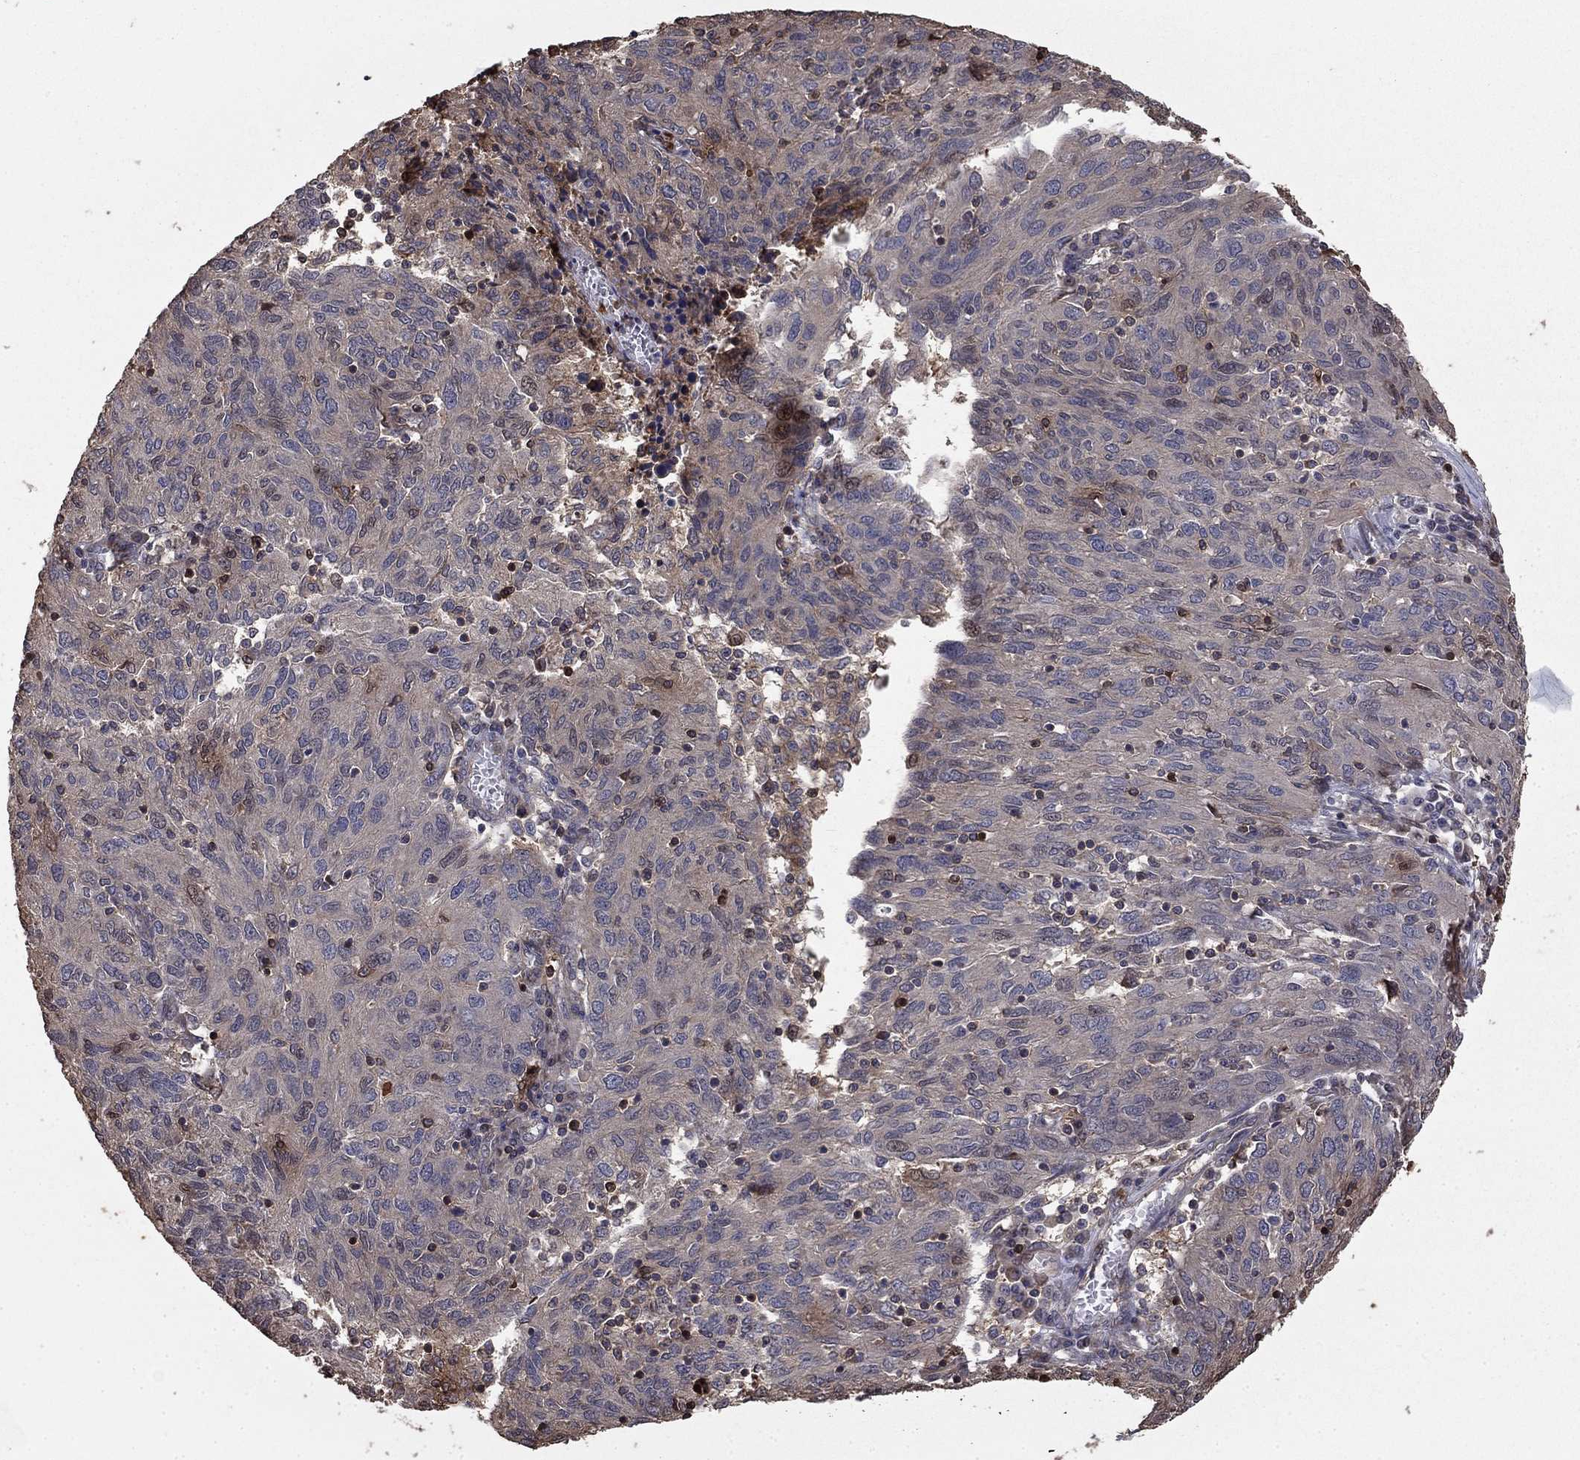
{"staining": {"intensity": "negative", "quantity": "none", "location": "none"}, "tissue": "ovarian cancer", "cell_type": "Tumor cells", "image_type": "cancer", "snomed": [{"axis": "morphology", "description": "Carcinoma, endometroid"}, {"axis": "topography", "description": "Ovary"}], "caption": "Tumor cells are negative for protein expression in human endometroid carcinoma (ovarian).", "gene": "GYG1", "patient": {"sex": "female", "age": 50}}